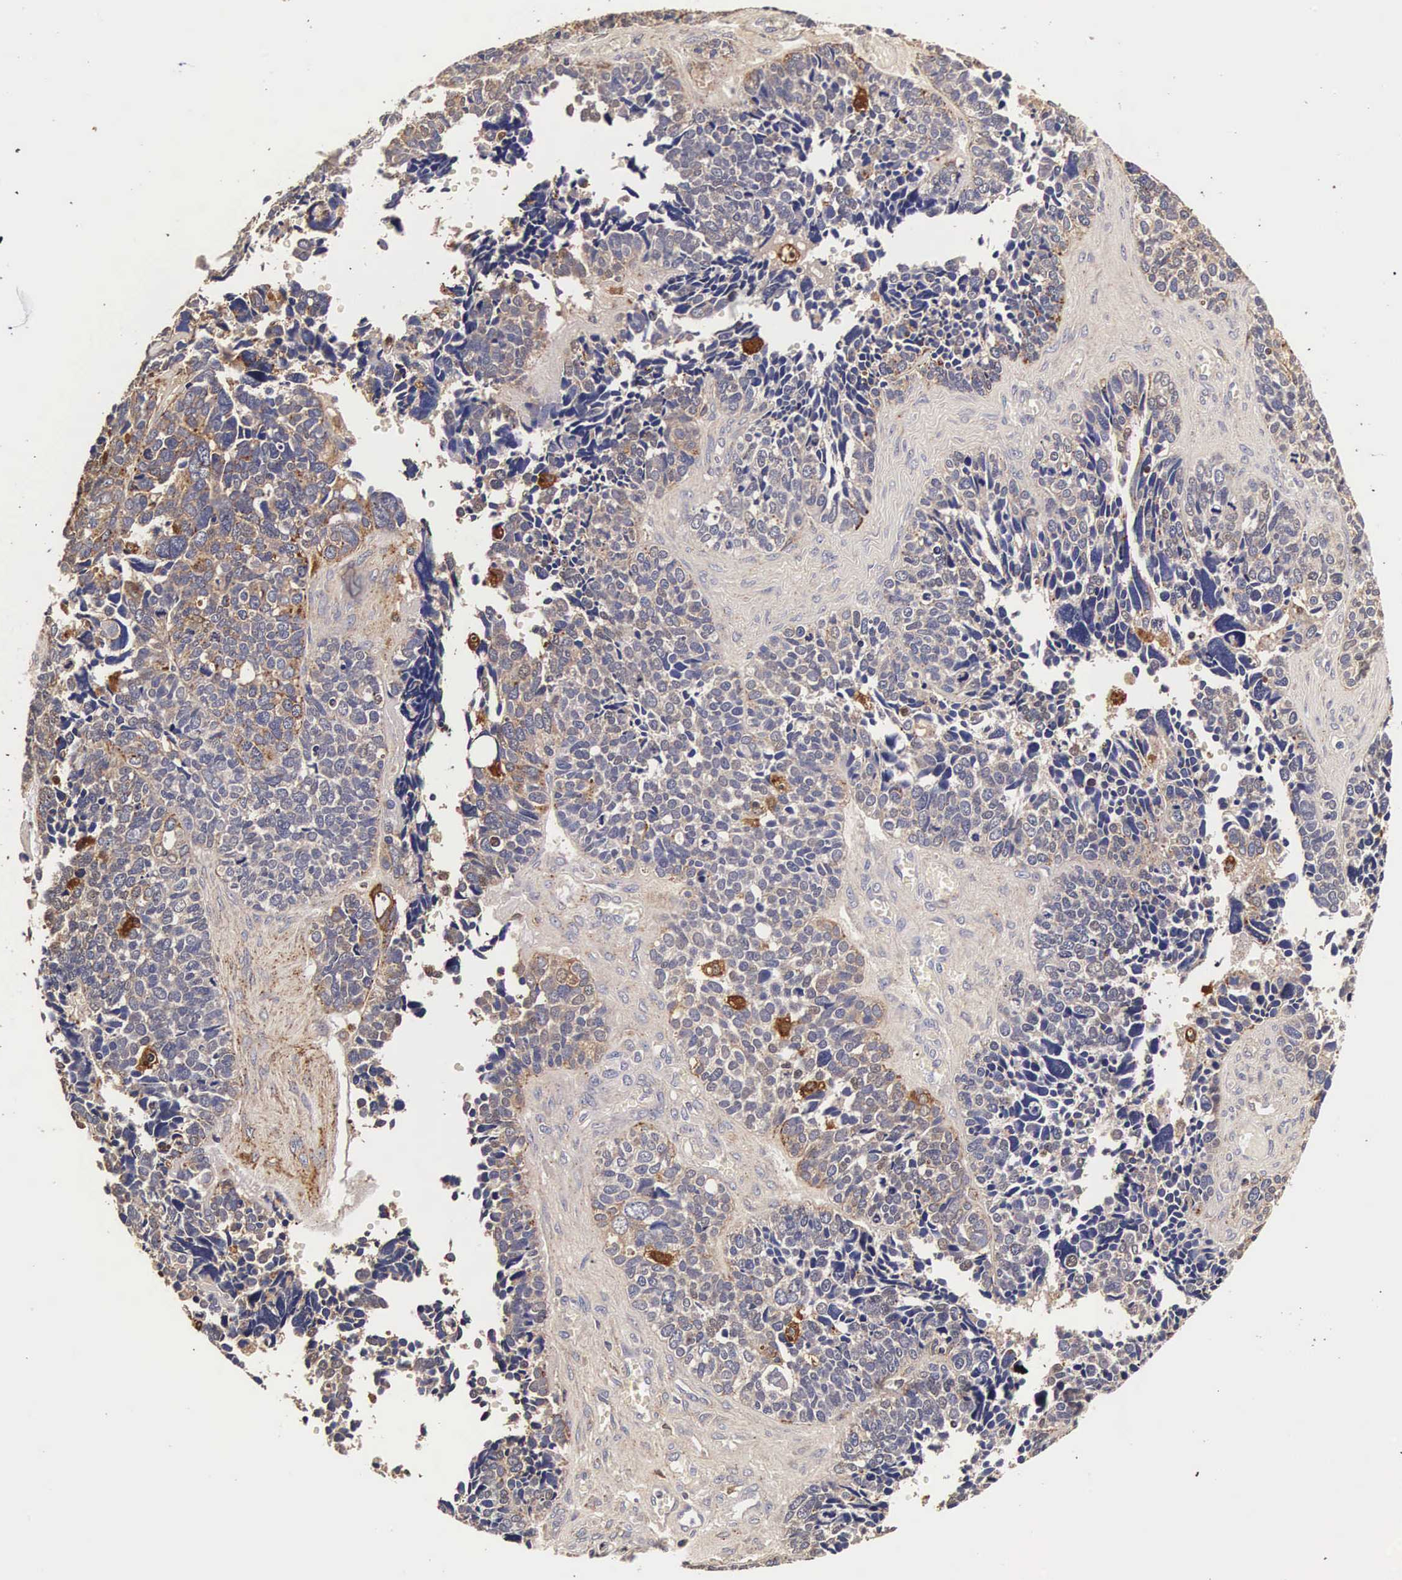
{"staining": {"intensity": "moderate", "quantity": "25%-75%", "location": "cytoplasmic/membranous"}, "tissue": "ovarian cancer", "cell_type": "Tumor cells", "image_type": "cancer", "snomed": [{"axis": "morphology", "description": "Cystadenocarcinoma, serous, NOS"}, {"axis": "topography", "description": "Ovary"}], "caption": "Ovarian cancer (serous cystadenocarcinoma) stained for a protein reveals moderate cytoplasmic/membranous positivity in tumor cells. The staining was performed using DAB to visualize the protein expression in brown, while the nuclei were stained in blue with hematoxylin (Magnification: 20x).", "gene": "CTSB", "patient": {"sex": "female", "age": 77}}